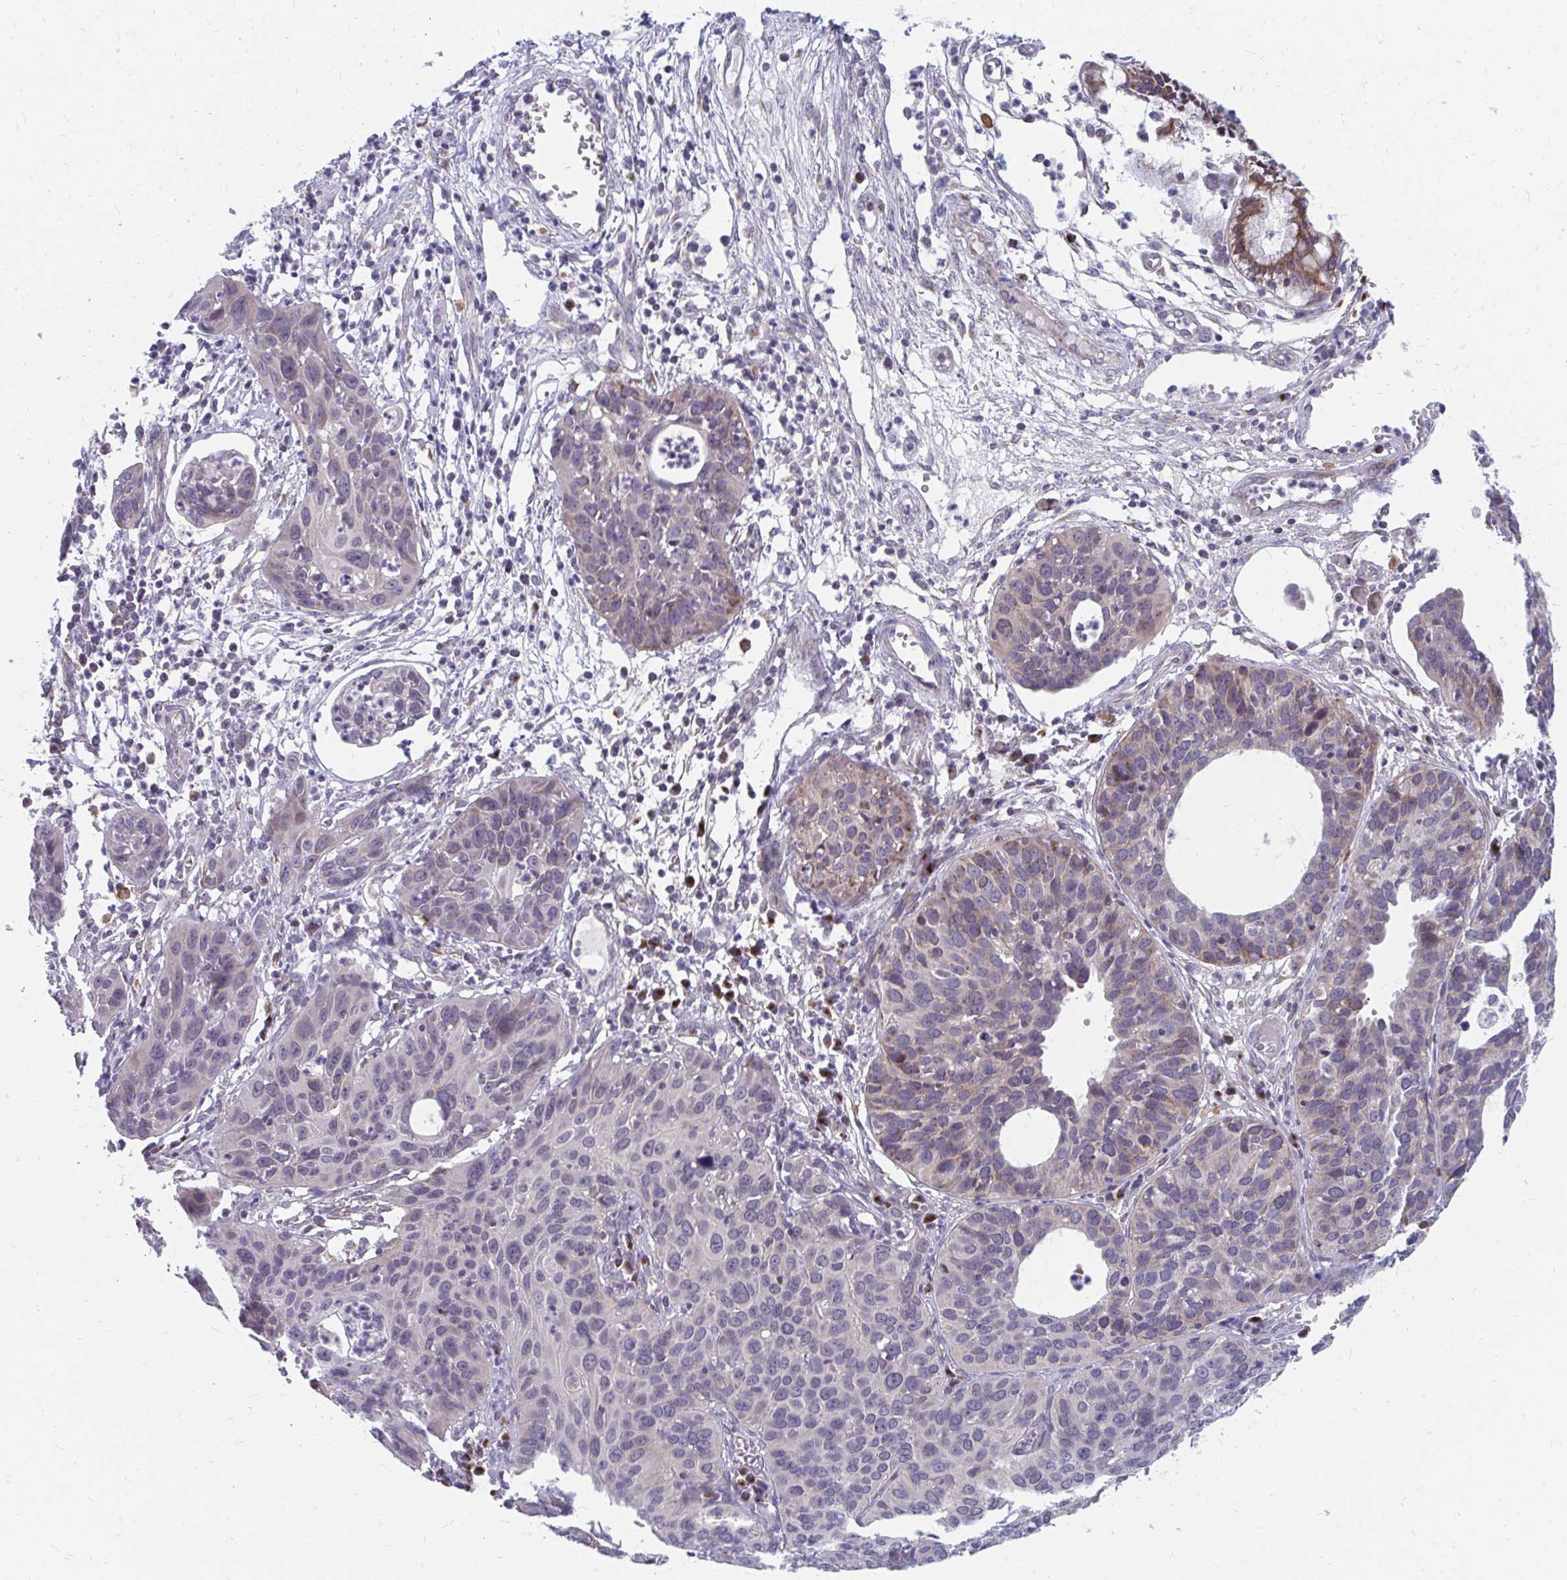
{"staining": {"intensity": "weak", "quantity": "<25%", "location": "cytoplasmic/membranous"}, "tissue": "cervical cancer", "cell_type": "Tumor cells", "image_type": "cancer", "snomed": [{"axis": "morphology", "description": "Squamous cell carcinoma, NOS"}, {"axis": "topography", "description": "Cervix"}], "caption": "Squamous cell carcinoma (cervical) was stained to show a protein in brown. There is no significant expression in tumor cells.", "gene": "PABIR3", "patient": {"sex": "female", "age": 36}}